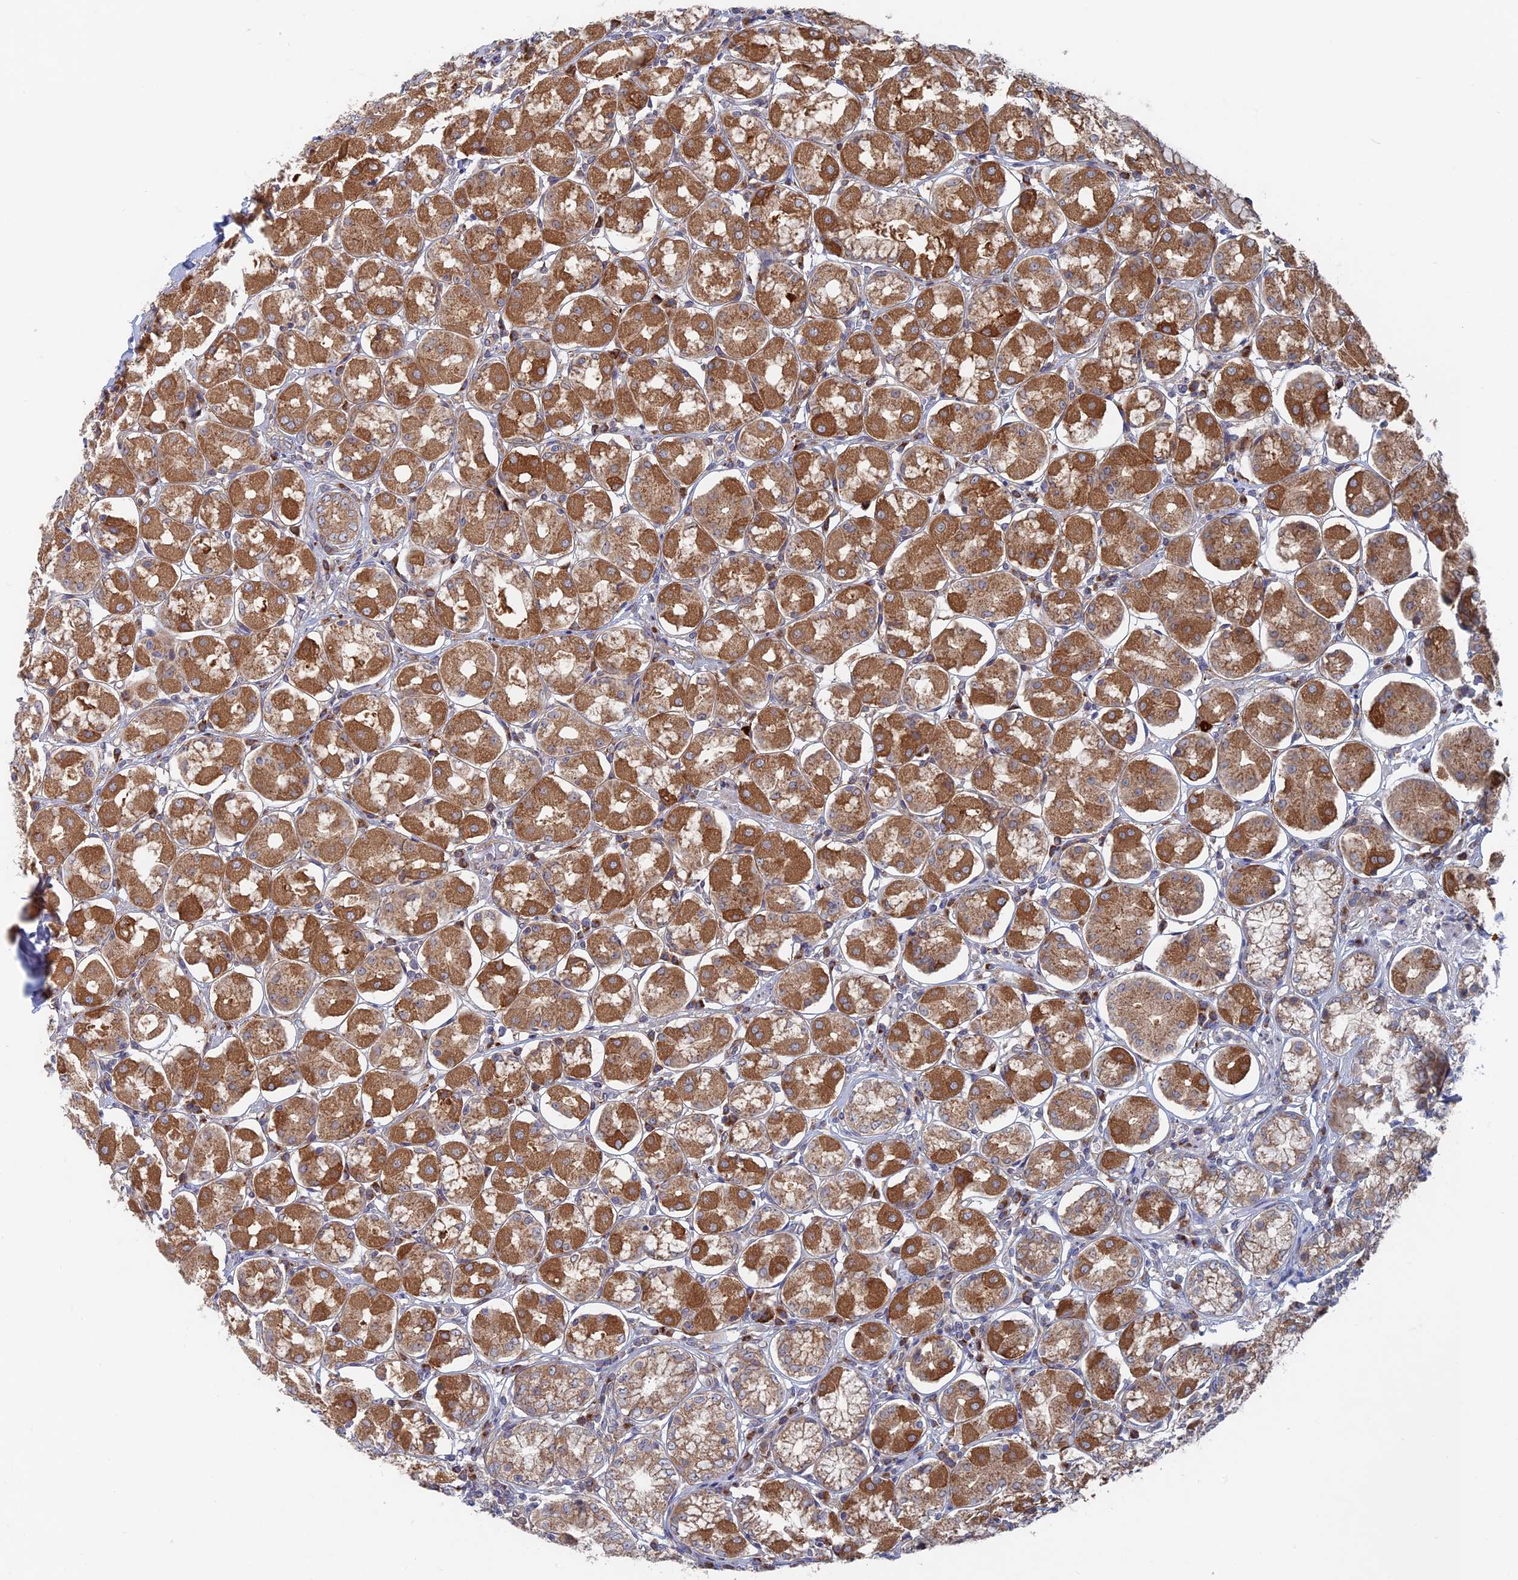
{"staining": {"intensity": "moderate", "quantity": ">75%", "location": "cytoplasmic/membranous"}, "tissue": "stomach", "cell_type": "Glandular cells", "image_type": "normal", "snomed": [{"axis": "morphology", "description": "Normal tissue, NOS"}, {"axis": "topography", "description": "Stomach, lower"}], "caption": "The micrograph shows a brown stain indicating the presence of a protein in the cytoplasmic/membranous of glandular cells in stomach. The protein is shown in brown color, while the nuclei are stained blue.", "gene": "TBC1D30", "patient": {"sex": "female", "age": 56}}